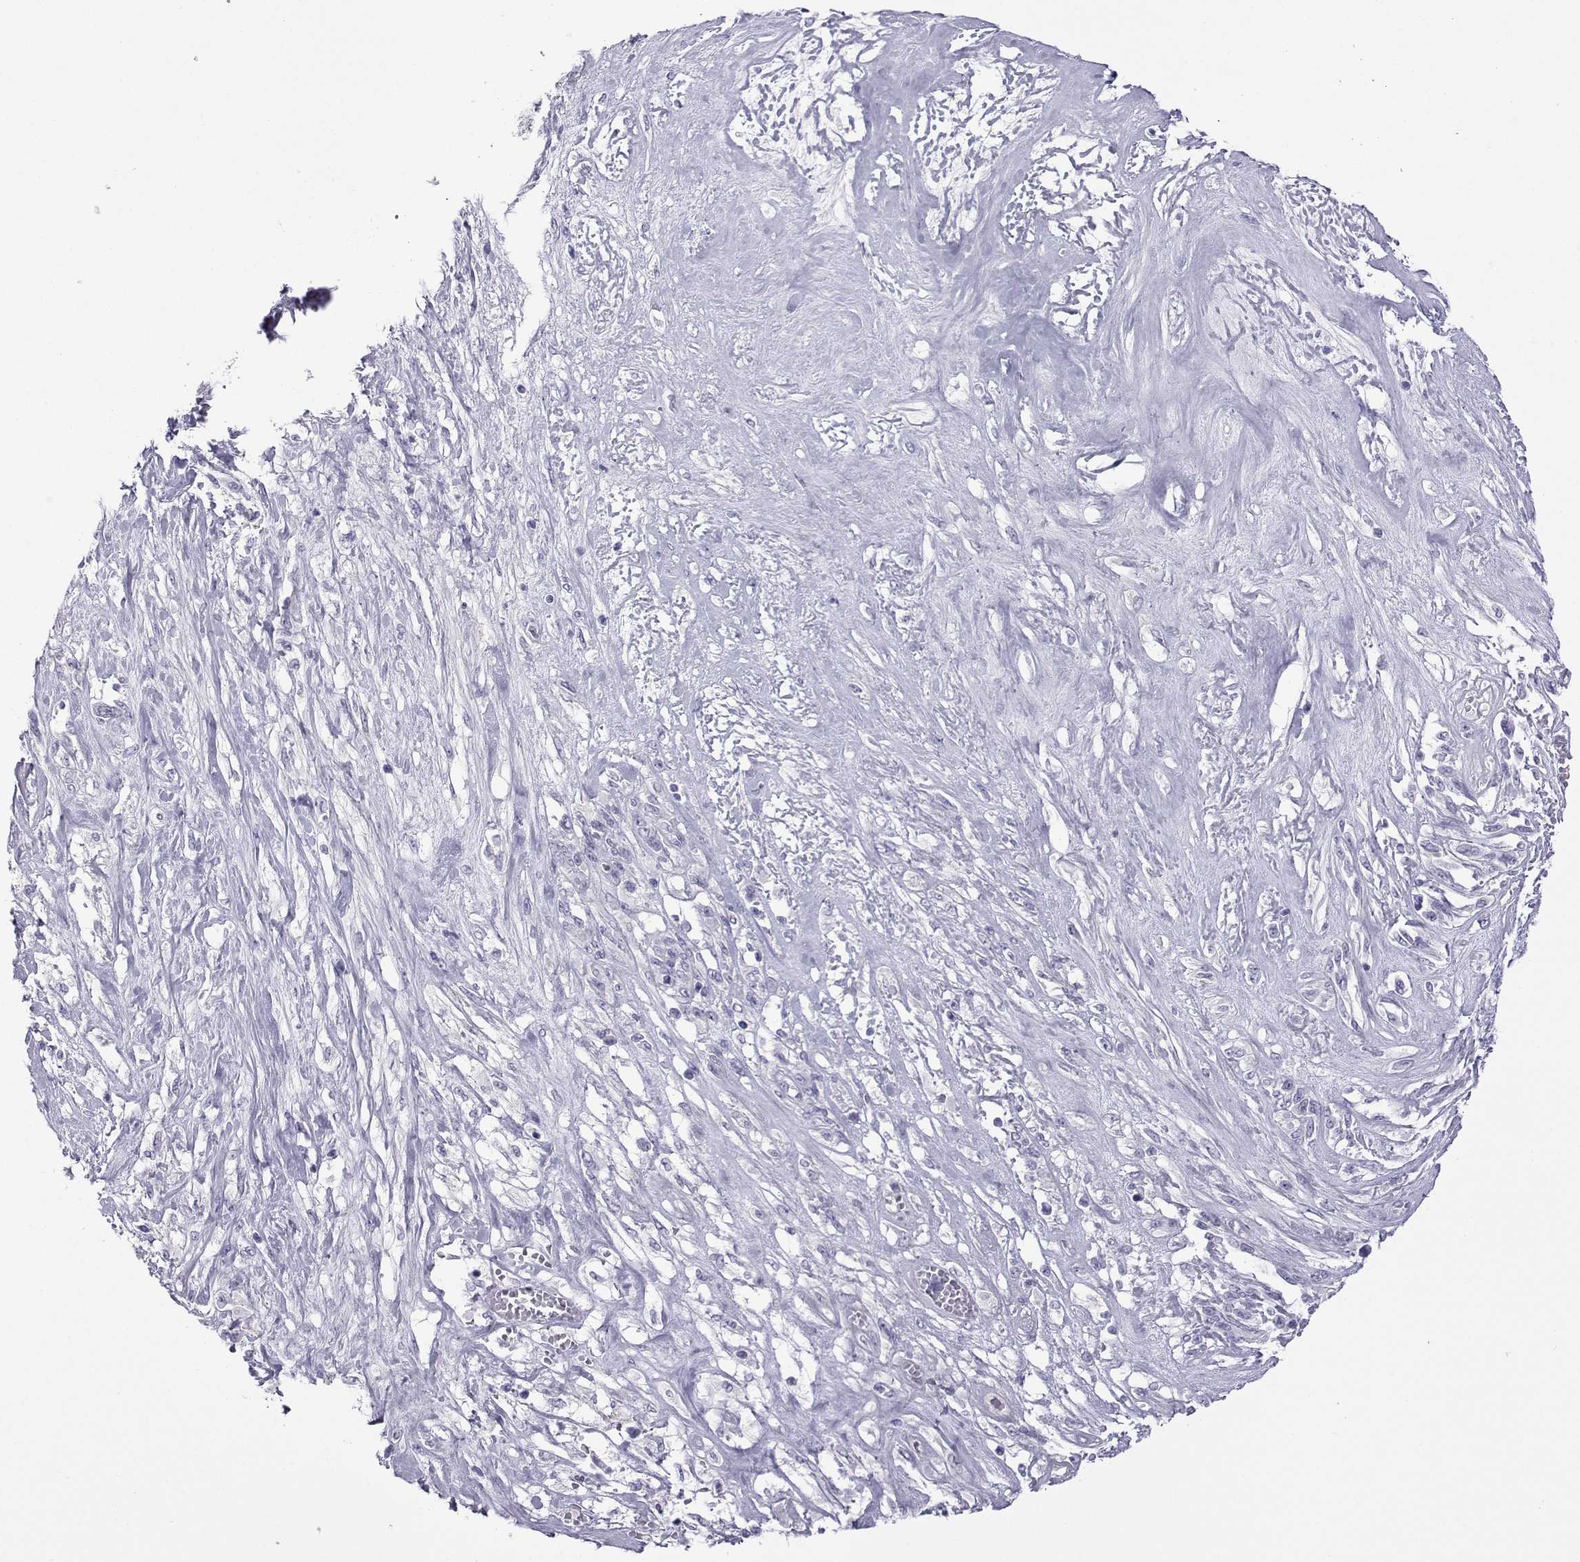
{"staining": {"intensity": "negative", "quantity": "none", "location": "none"}, "tissue": "melanoma", "cell_type": "Tumor cells", "image_type": "cancer", "snomed": [{"axis": "morphology", "description": "Malignant melanoma, NOS"}, {"axis": "topography", "description": "Skin"}], "caption": "This is an immunohistochemistry (IHC) micrograph of melanoma. There is no positivity in tumor cells.", "gene": "COL22A1", "patient": {"sex": "female", "age": 91}}